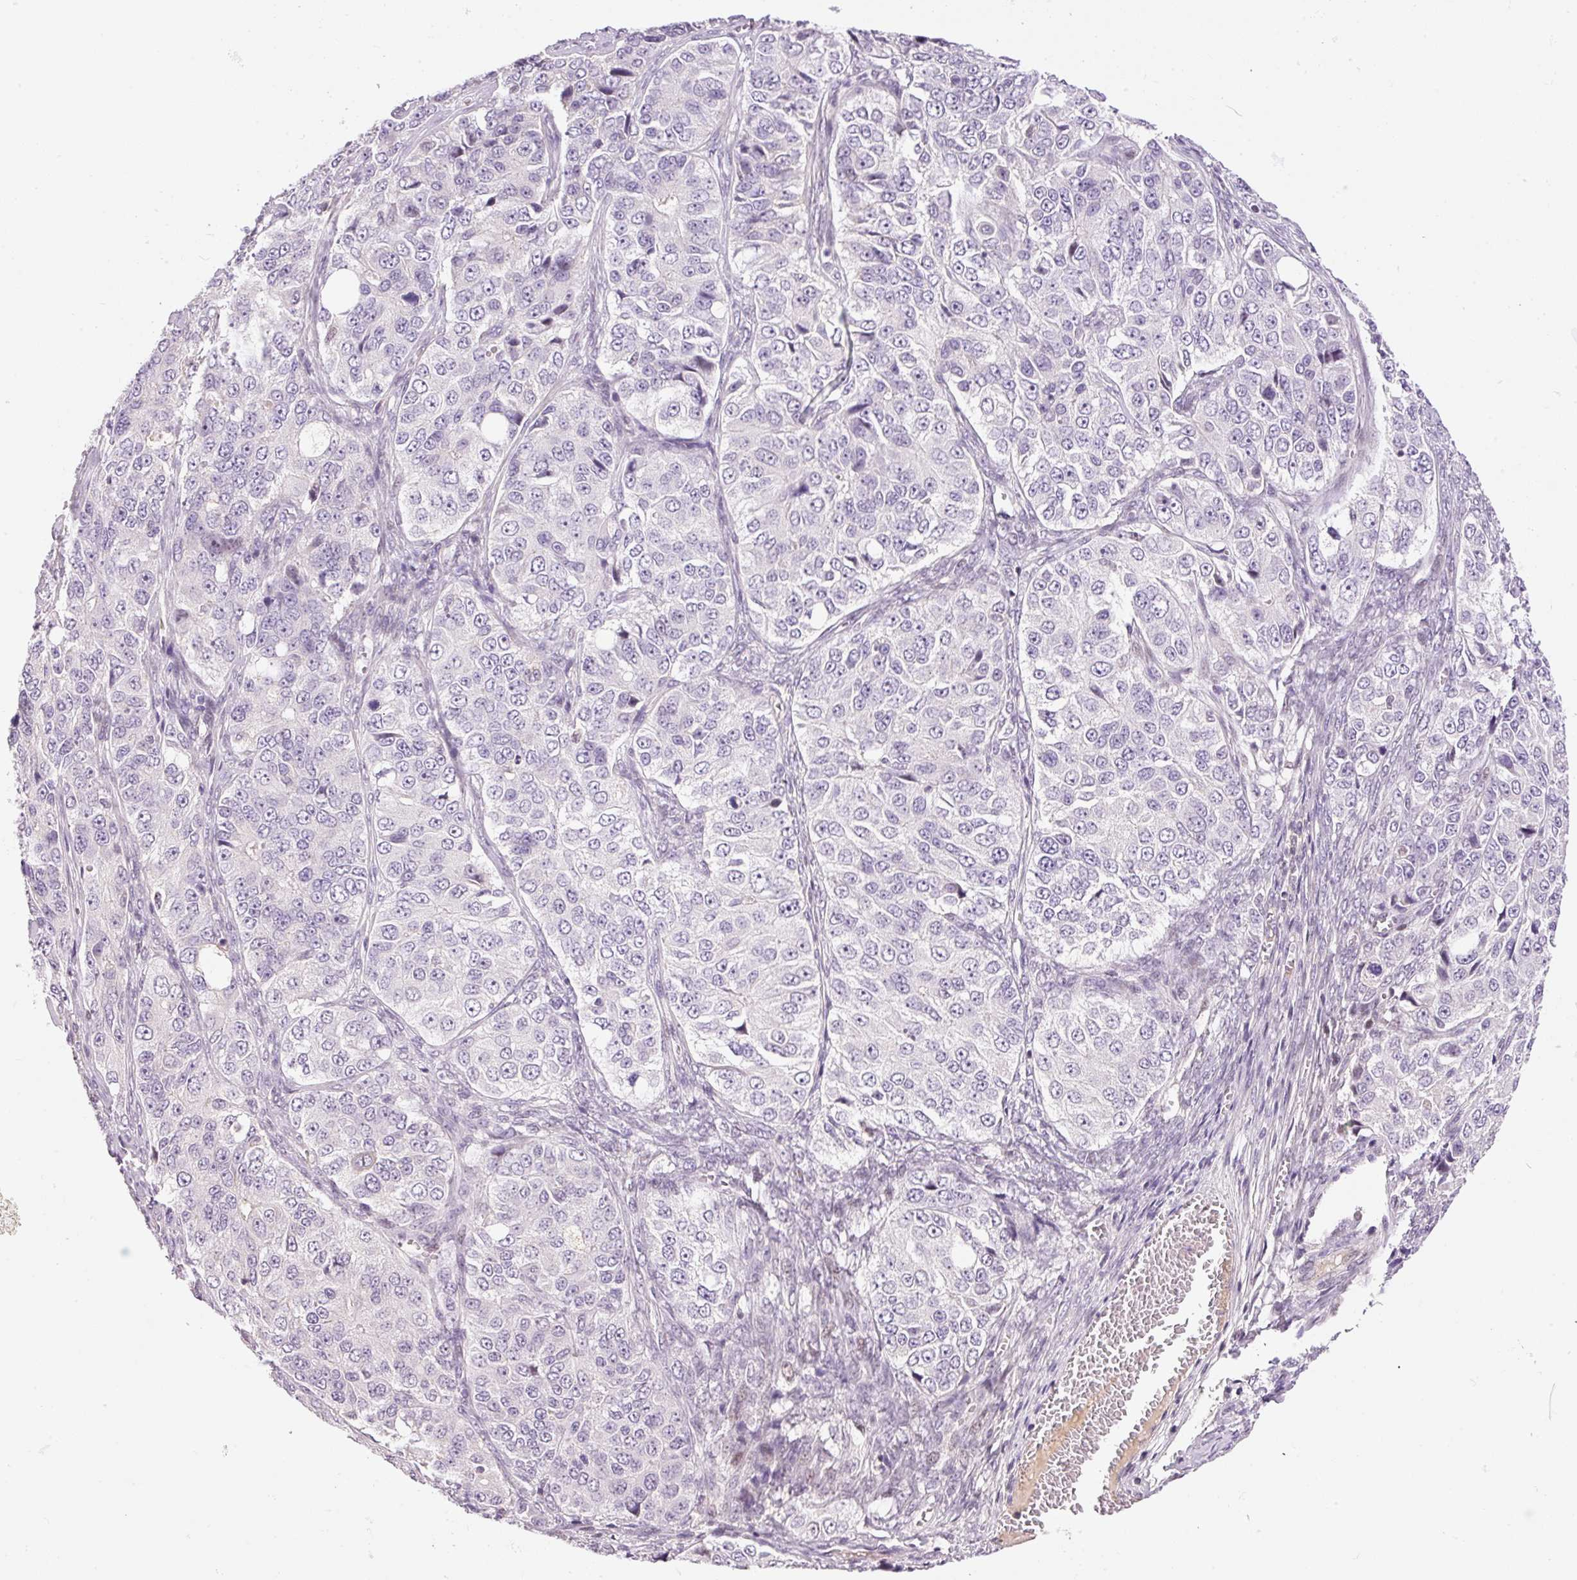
{"staining": {"intensity": "negative", "quantity": "none", "location": "none"}, "tissue": "ovarian cancer", "cell_type": "Tumor cells", "image_type": "cancer", "snomed": [{"axis": "morphology", "description": "Carcinoma, endometroid"}, {"axis": "topography", "description": "Ovary"}], "caption": "The image demonstrates no staining of tumor cells in ovarian cancer.", "gene": "HNF1A", "patient": {"sex": "female", "age": 51}}